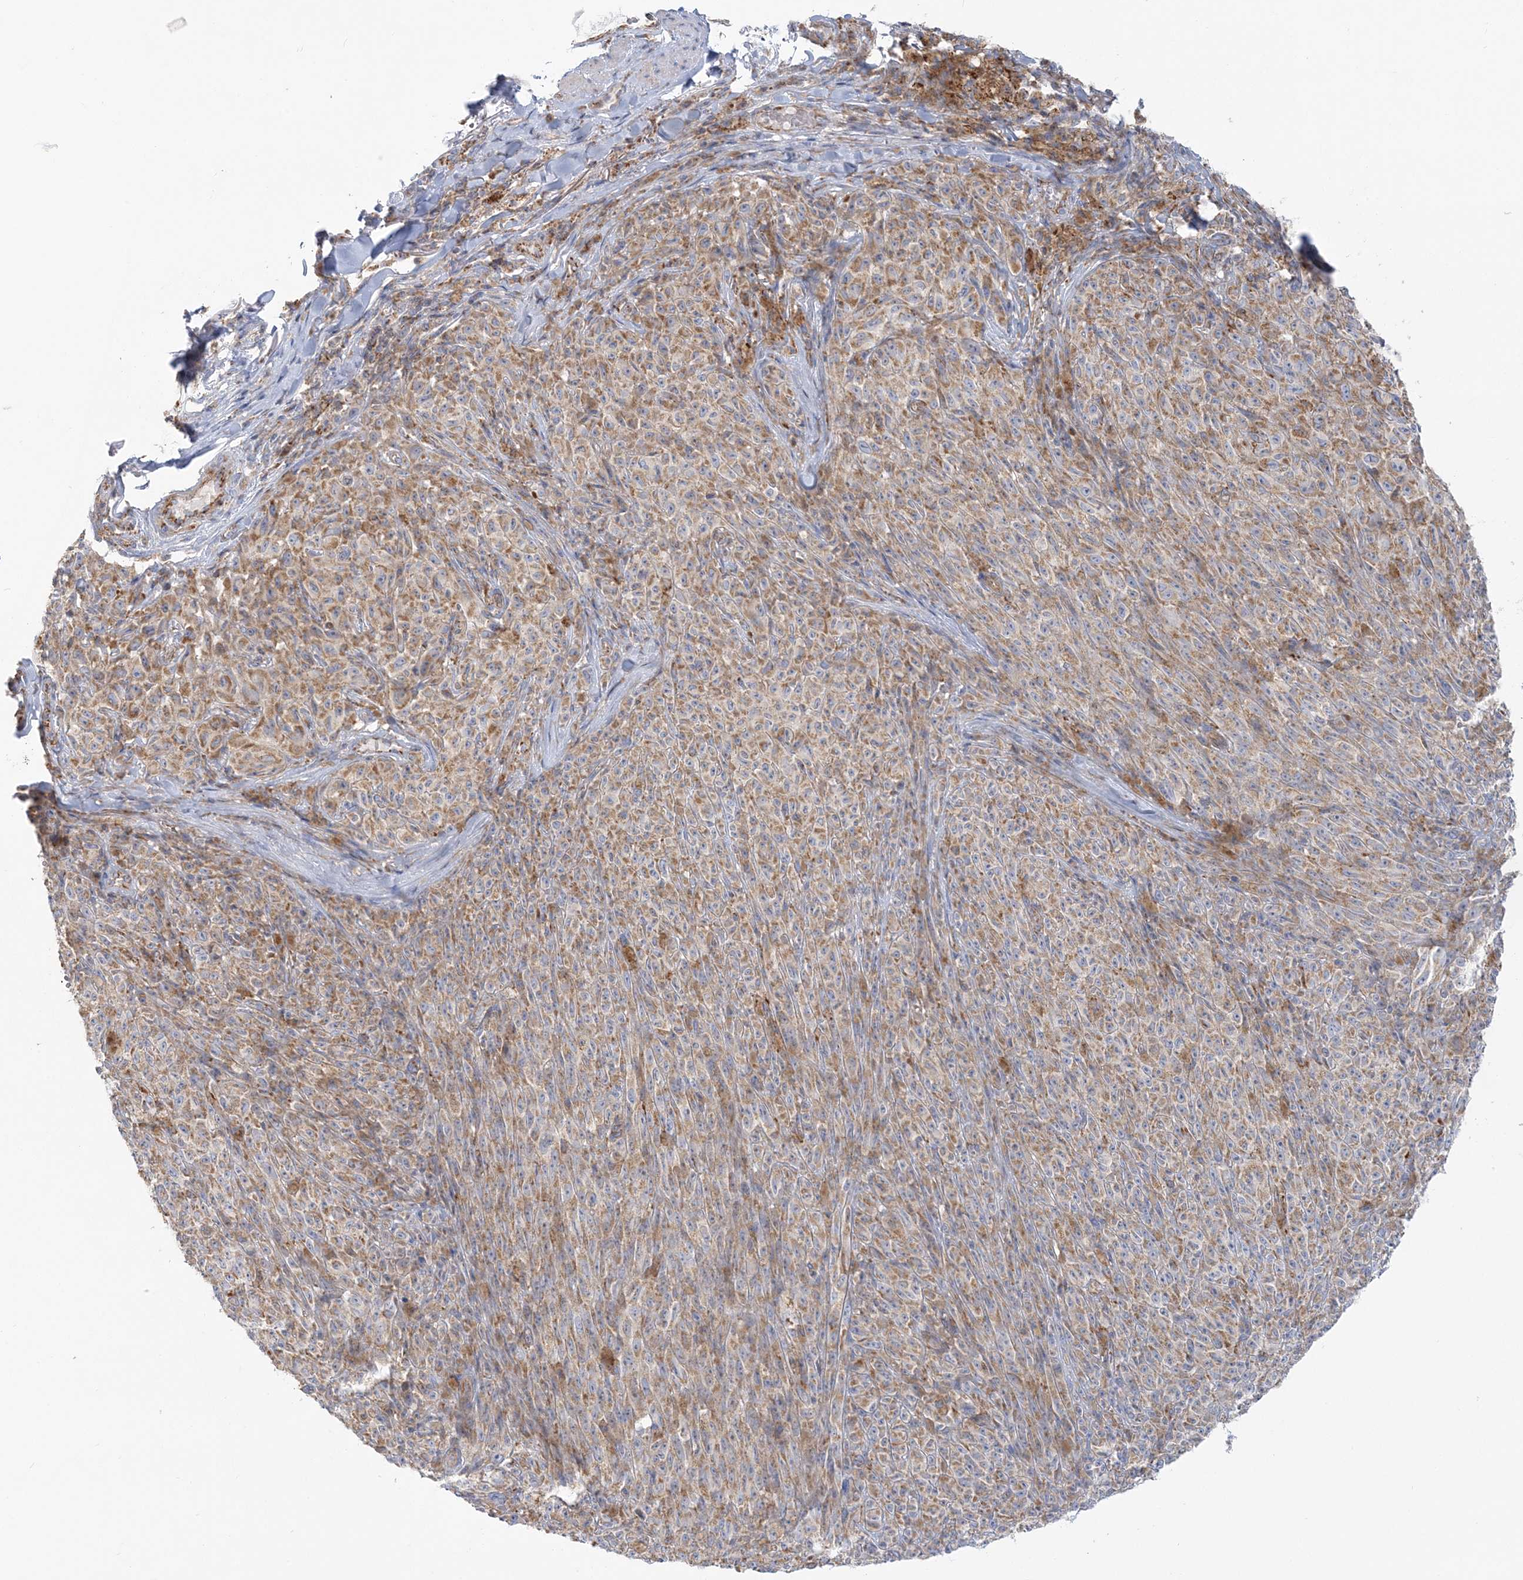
{"staining": {"intensity": "weak", "quantity": ">75%", "location": "cytoplasmic/membranous"}, "tissue": "melanoma", "cell_type": "Tumor cells", "image_type": "cancer", "snomed": [{"axis": "morphology", "description": "Malignant melanoma, NOS"}, {"axis": "topography", "description": "Skin"}], "caption": "Immunohistochemical staining of human melanoma displays low levels of weak cytoplasmic/membranous staining in about >75% of tumor cells.", "gene": "TBC1D14", "patient": {"sex": "female", "age": 82}}